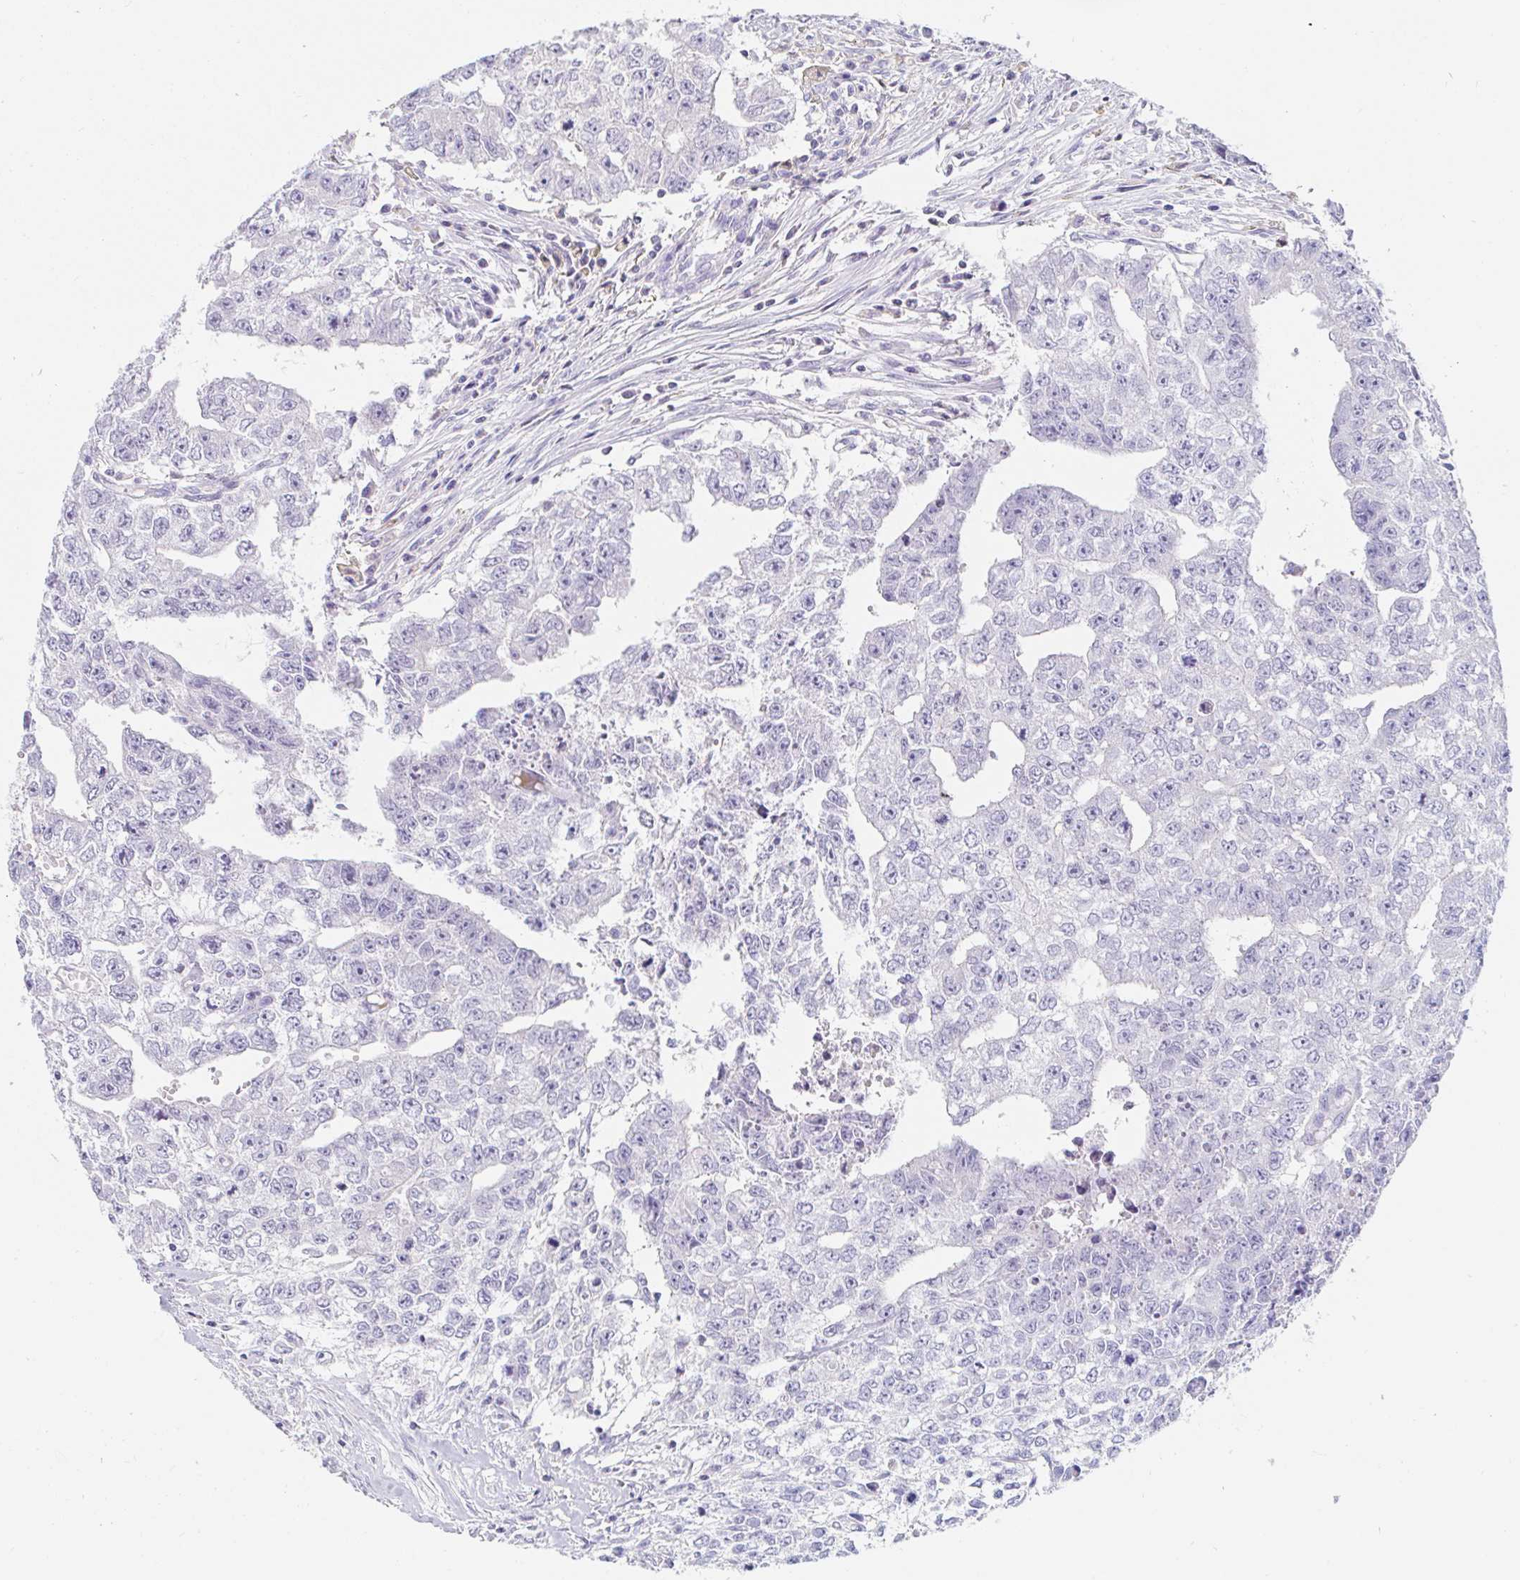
{"staining": {"intensity": "negative", "quantity": "none", "location": "none"}, "tissue": "testis cancer", "cell_type": "Tumor cells", "image_type": "cancer", "snomed": [{"axis": "morphology", "description": "Carcinoma, Embryonal, NOS"}, {"axis": "morphology", "description": "Teratoma, malignant, NOS"}, {"axis": "topography", "description": "Testis"}], "caption": "DAB immunohistochemical staining of testis cancer demonstrates no significant positivity in tumor cells.", "gene": "TEX44", "patient": {"sex": "male", "age": 24}}